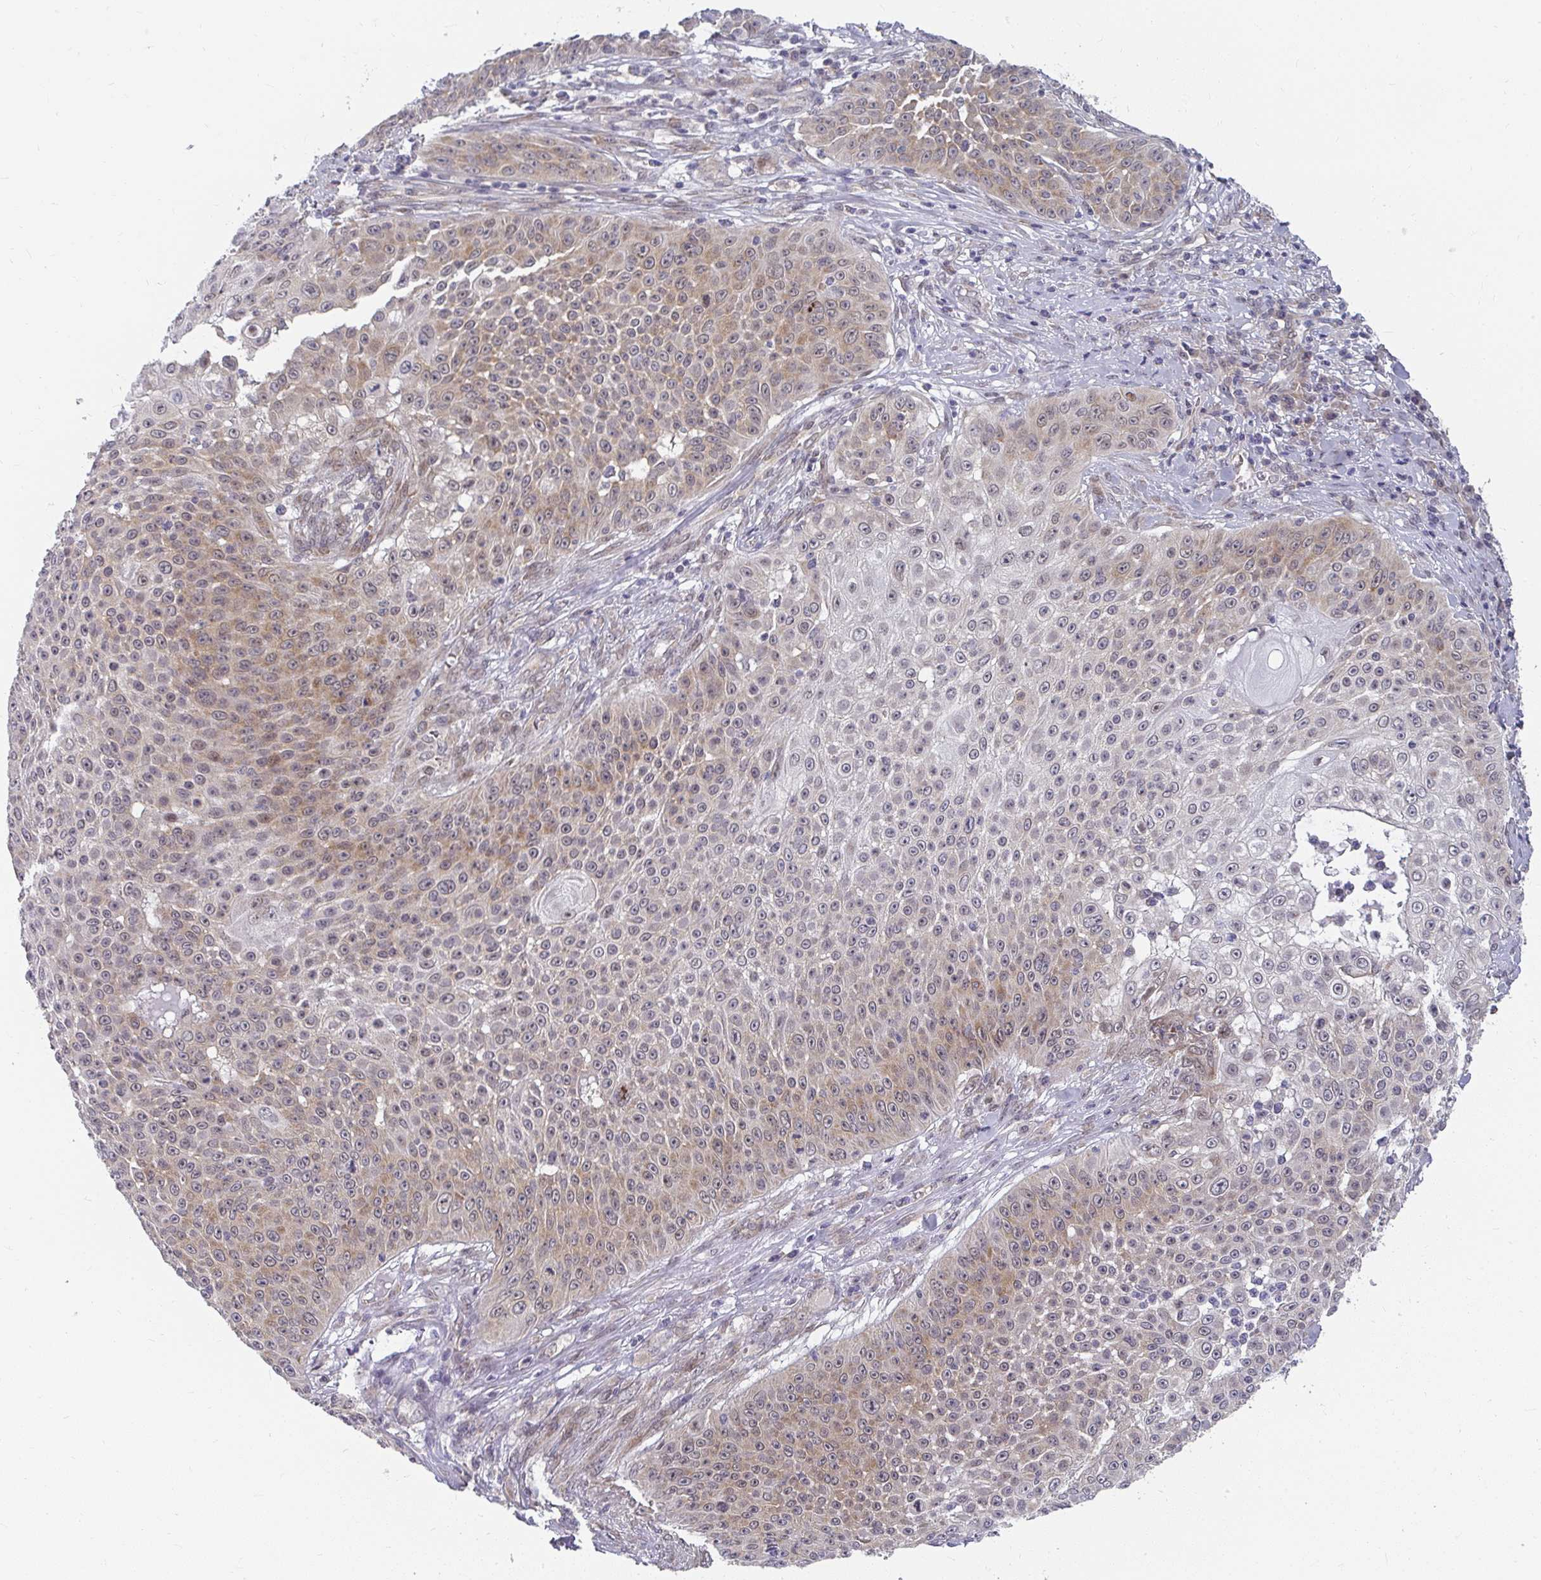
{"staining": {"intensity": "weak", "quantity": "25%-75%", "location": "cytoplasmic/membranous"}, "tissue": "skin cancer", "cell_type": "Tumor cells", "image_type": "cancer", "snomed": [{"axis": "morphology", "description": "Squamous cell carcinoma, NOS"}, {"axis": "topography", "description": "Skin"}], "caption": "Tumor cells display low levels of weak cytoplasmic/membranous positivity in approximately 25%-75% of cells in human skin squamous cell carcinoma. Nuclei are stained in blue.", "gene": "SYNCRIP", "patient": {"sex": "male", "age": 24}}